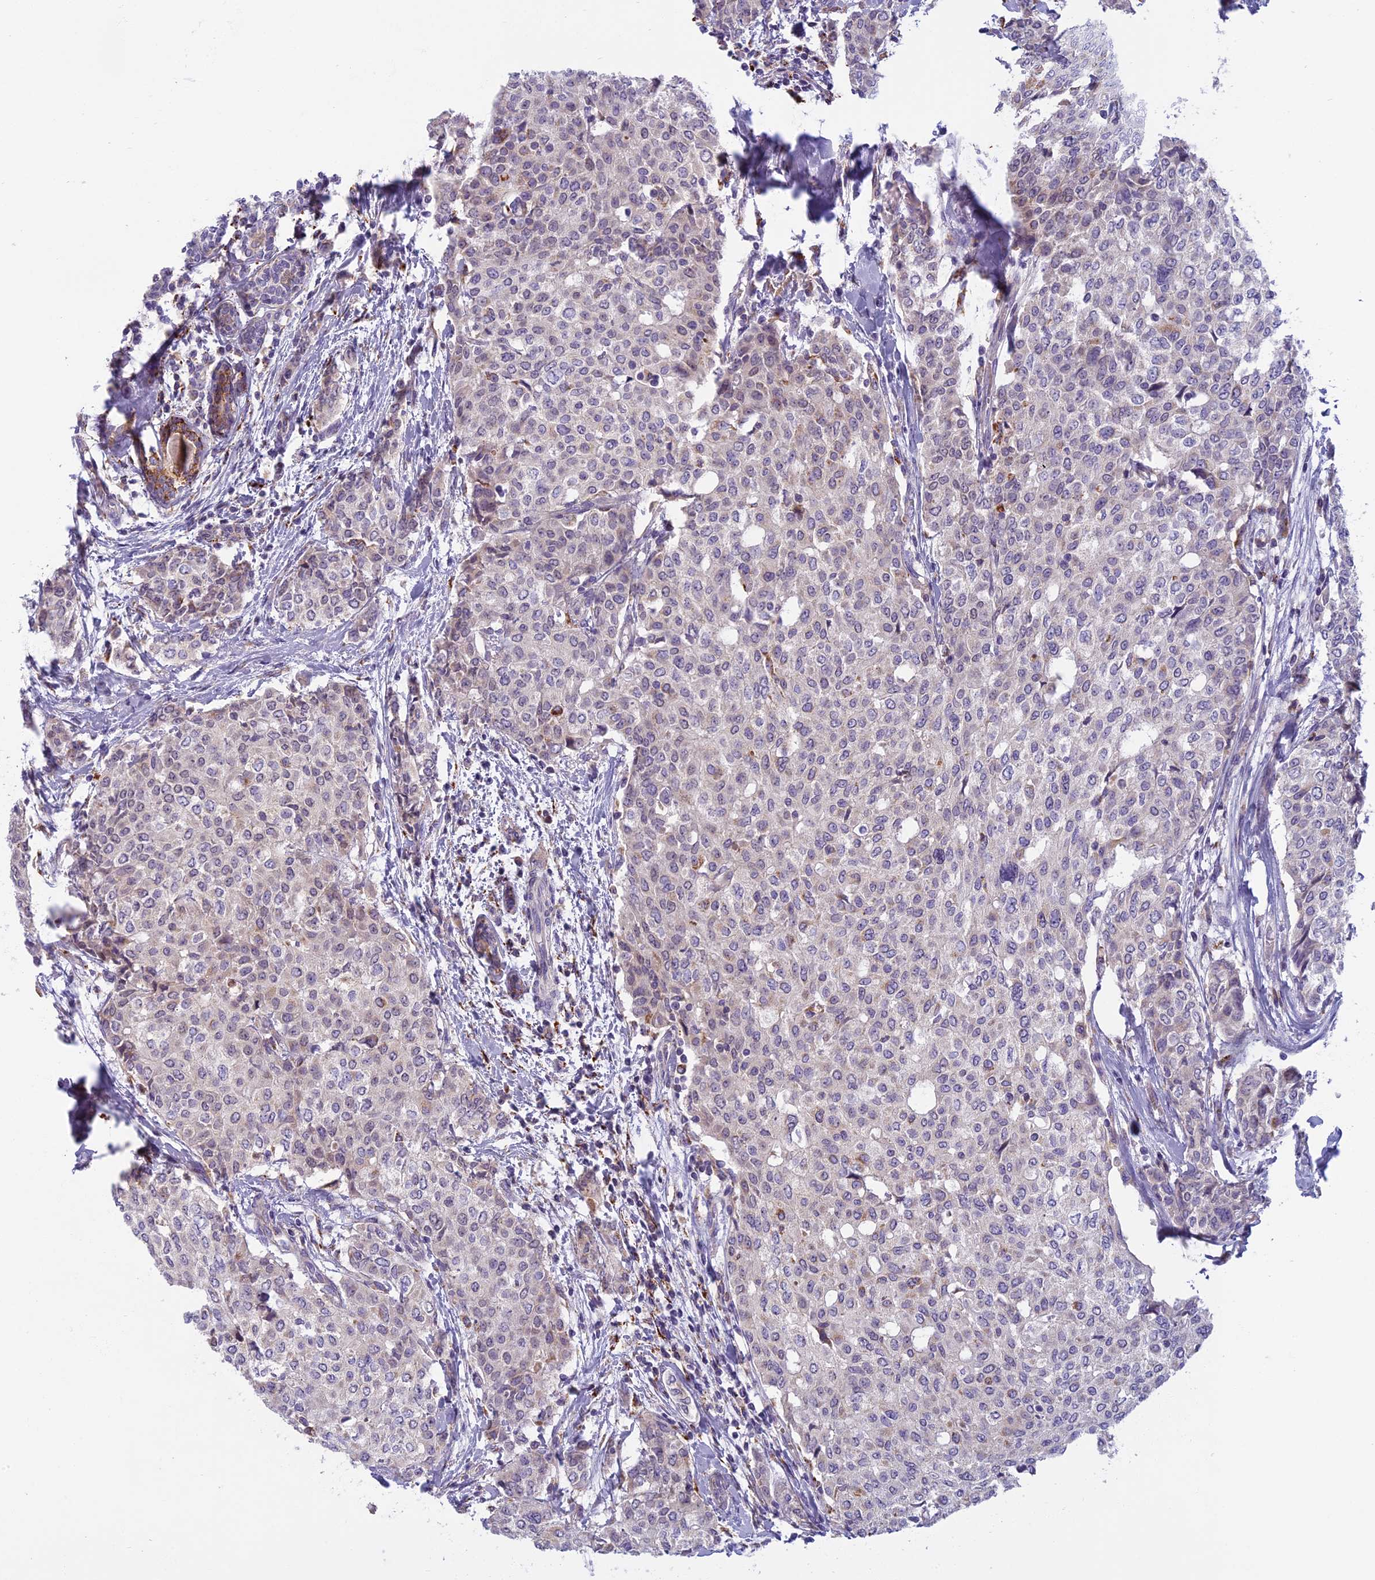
{"staining": {"intensity": "weak", "quantity": "<25%", "location": "cytoplasmic/membranous"}, "tissue": "breast cancer", "cell_type": "Tumor cells", "image_type": "cancer", "snomed": [{"axis": "morphology", "description": "Lobular carcinoma"}, {"axis": "topography", "description": "Breast"}], "caption": "An immunohistochemistry image of breast cancer is shown. There is no staining in tumor cells of breast cancer.", "gene": "SEMA7A", "patient": {"sex": "female", "age": 51}}